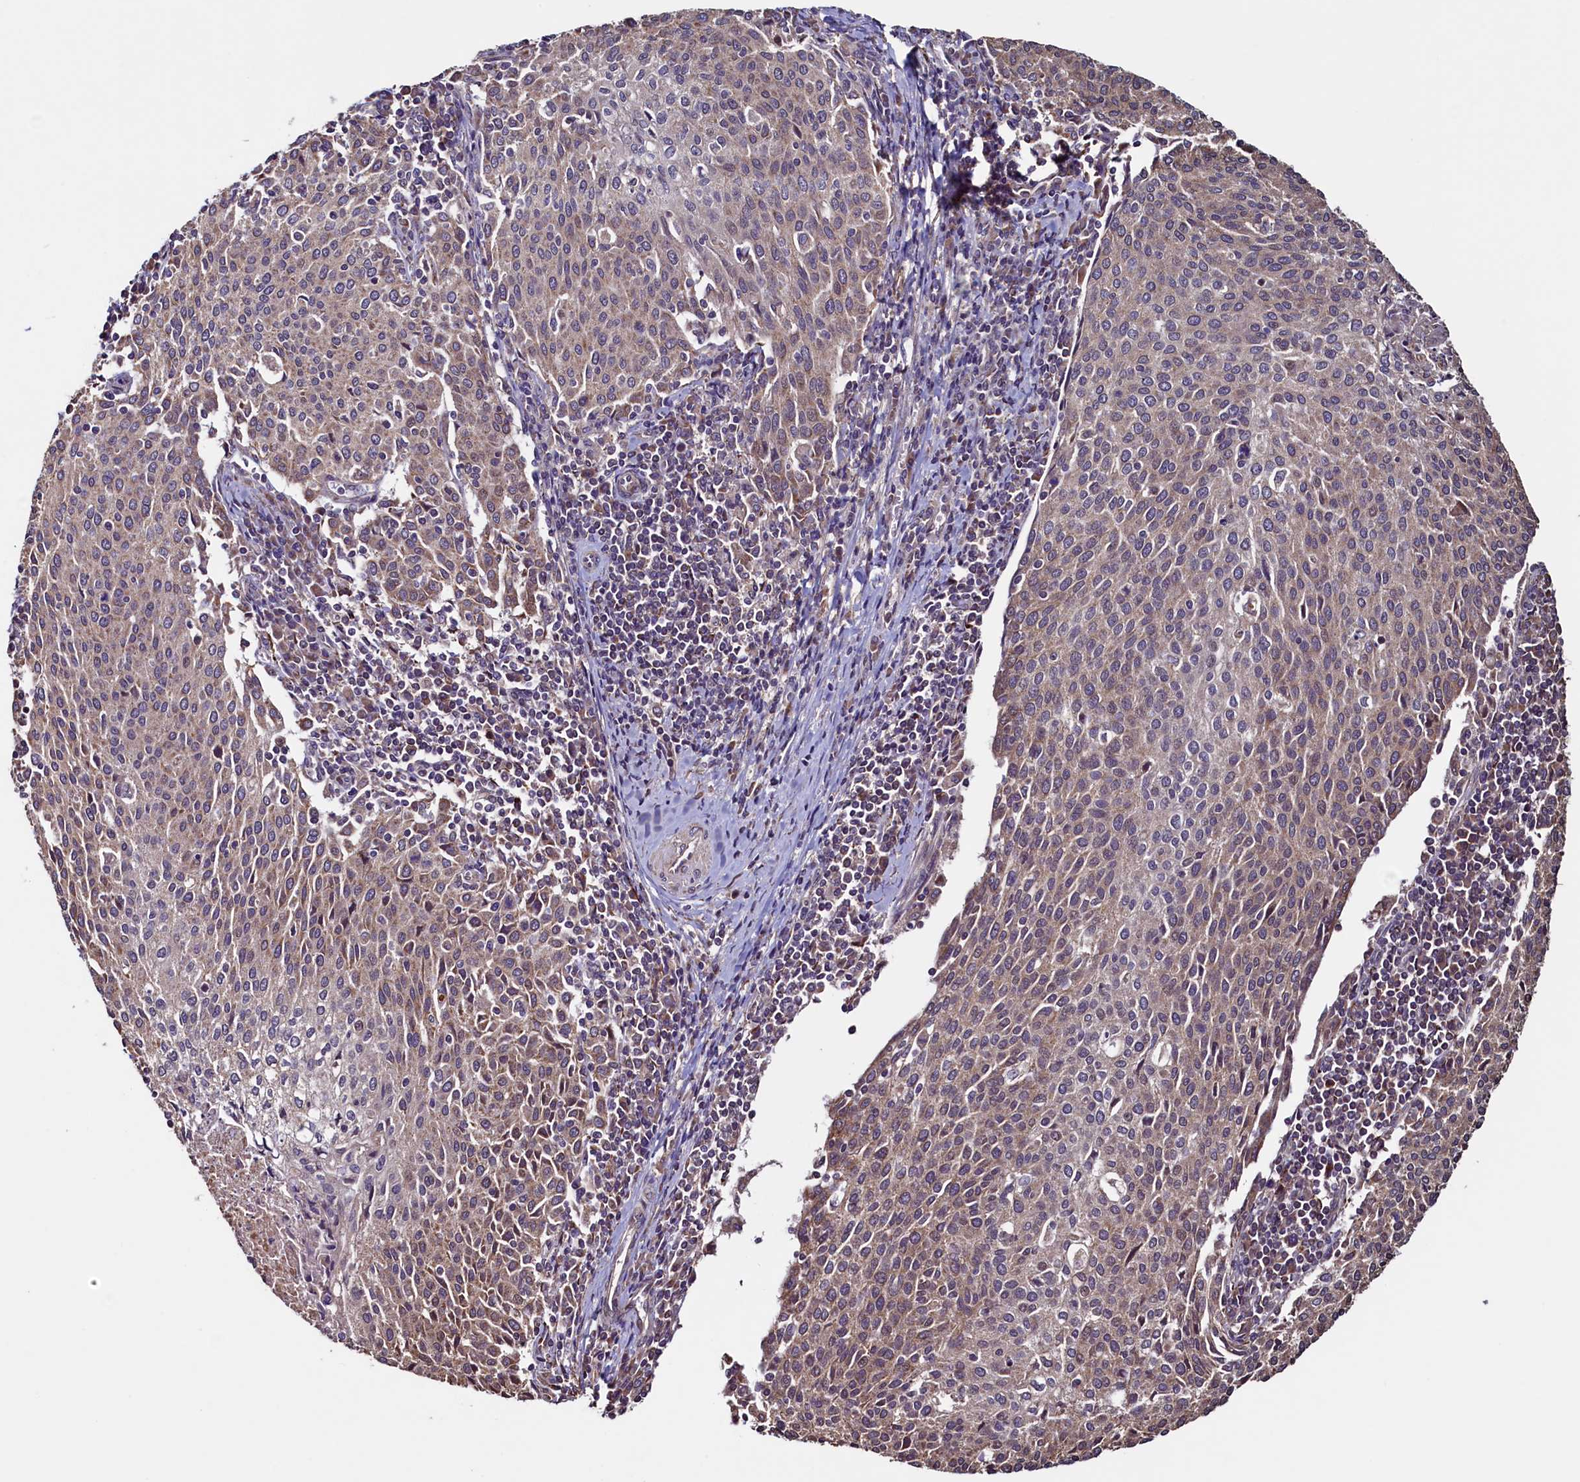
{"staining": {"intensity": "weak", "quantity": "25%-75%", "location": "cytoplasmic/membranous"}, "tissue": "cervical cancer", "cell_type": "Tumor cells", "image_type": "cancer", "snomed": [{"axis": "morphology", "description": "Squamous cell carcinoma, NOS"}, {"axis": "topography", "description": "Cervix"}], "caption": "This photomicrograph shows immunohistochemistry staining of cervical squamous cell carcinoma, with low weak cytoplasmic/membranous staining in about 25%-75% of tumor cells.", "gene": "RBFA", "patient": {"sex": "female", "age": 46}}